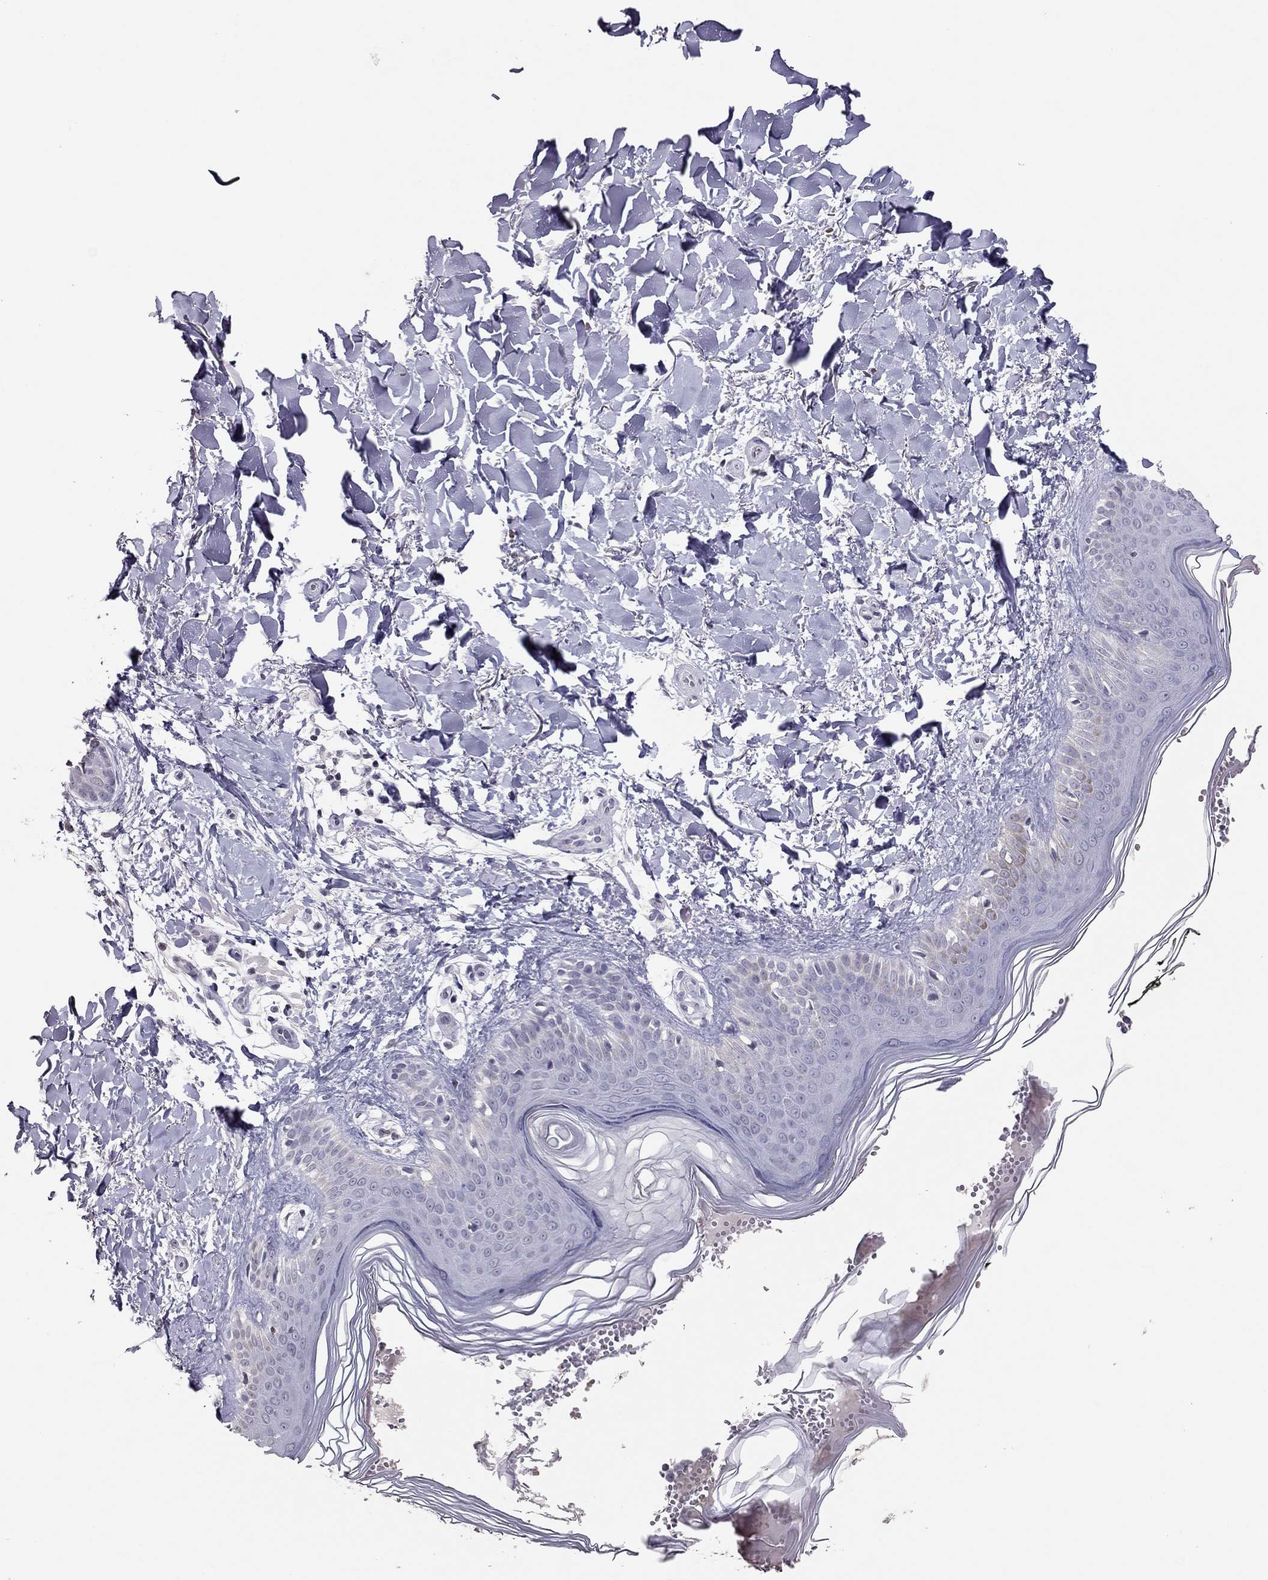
{"staining": {"intensity": "negative", "quantity": "none", "location": "none"}, "tissue": "melanoma", "cell_type": "Tumor cells", "image_type": "cancer", "snomed": [{"axis": "morphology", "description": "Malignant melanoma, NOS"}, {"axis": "topography", "description": "Skin"}], "caption": "An IHC image of melanoma is shown. There is no staining in tumor cells of melanoma.", "gene": "TSHB", "patient": {"sex": "female", "age": 73}}